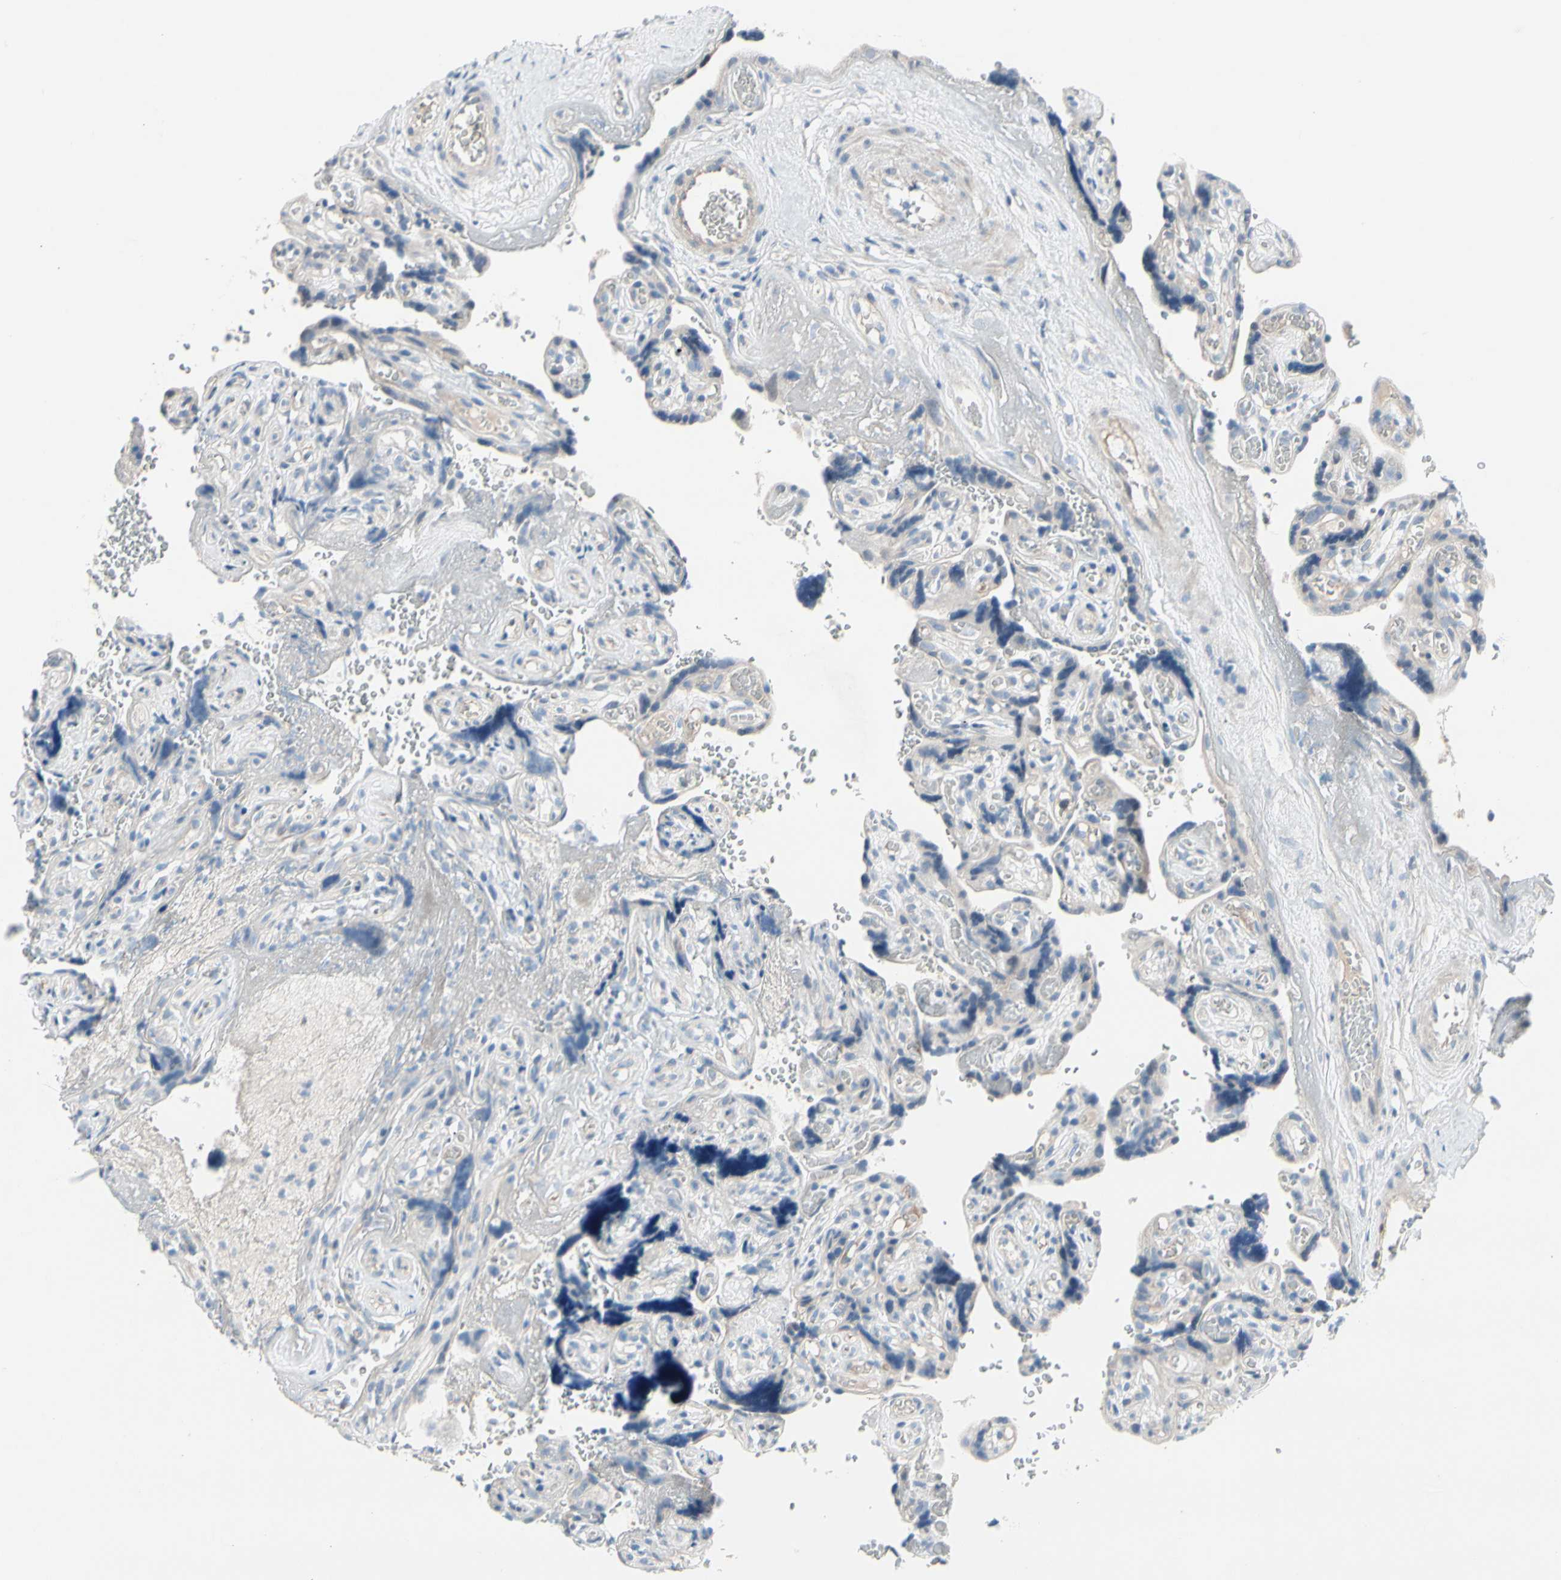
{"staining": {"intensity": "weak", "quantity": "<25%", "location": "cytoplasmic/membranous"}, "tissue": "placenta", "cell_type": "Trophoblastic cells", "image_type": "normal", "snomed": [{"axis": "morphology", "description": "Normal tissue, NOS"}, {"axis": "topography", "description": "Placenta"}], "caption": "Immunohistochemistry photomicrograph of normal placenta: human placenta stained with DAB displays no significant protein staining in trophoblastic cells.", "gene": "MAP2", "patient": {"sex": "female", "age": 30}}